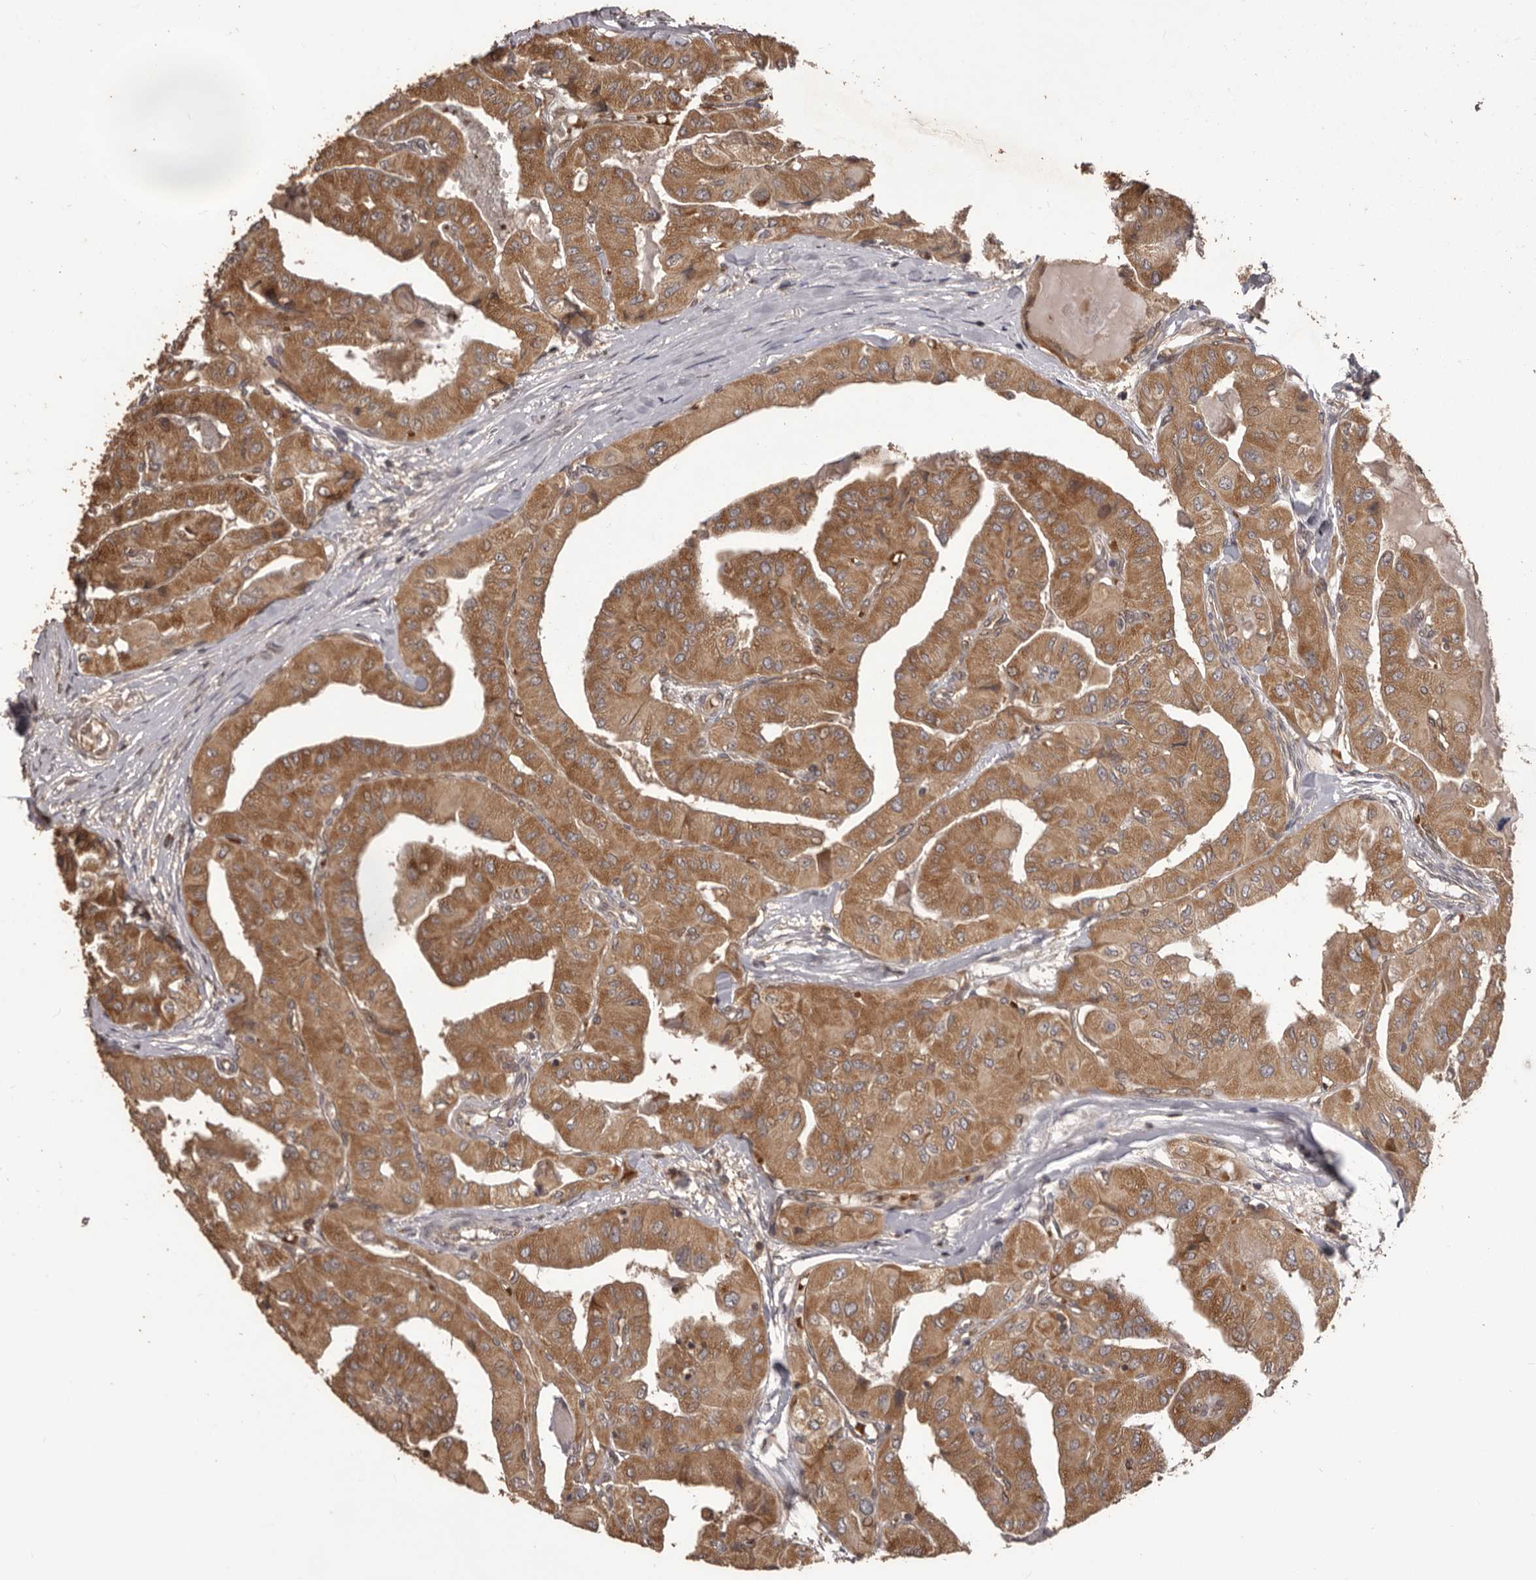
{"staining": {"intensity": "moderate", "quantity": ">75%", "location": "cytoplasmic/membranous"}, "tissue": "thyroid cancer", "cell_type": "Tumor cells", "image_type": "cancer", "snomed": [{"axis": "morphology", "description": "Papillary adenocarcinoma, NOS"}, {"axis": "topography", "description": "Thyroid gland"}], "caption": "Tumor cells reveal moderate cytoplasmic/membranous staining in approximately >75% of cells in thyroid cancer. (brown staining indicates protein expression, while blue staining denotes nuclei).", "gene": "QRSL1", "patient": {"sex": "female", "age": 59}}